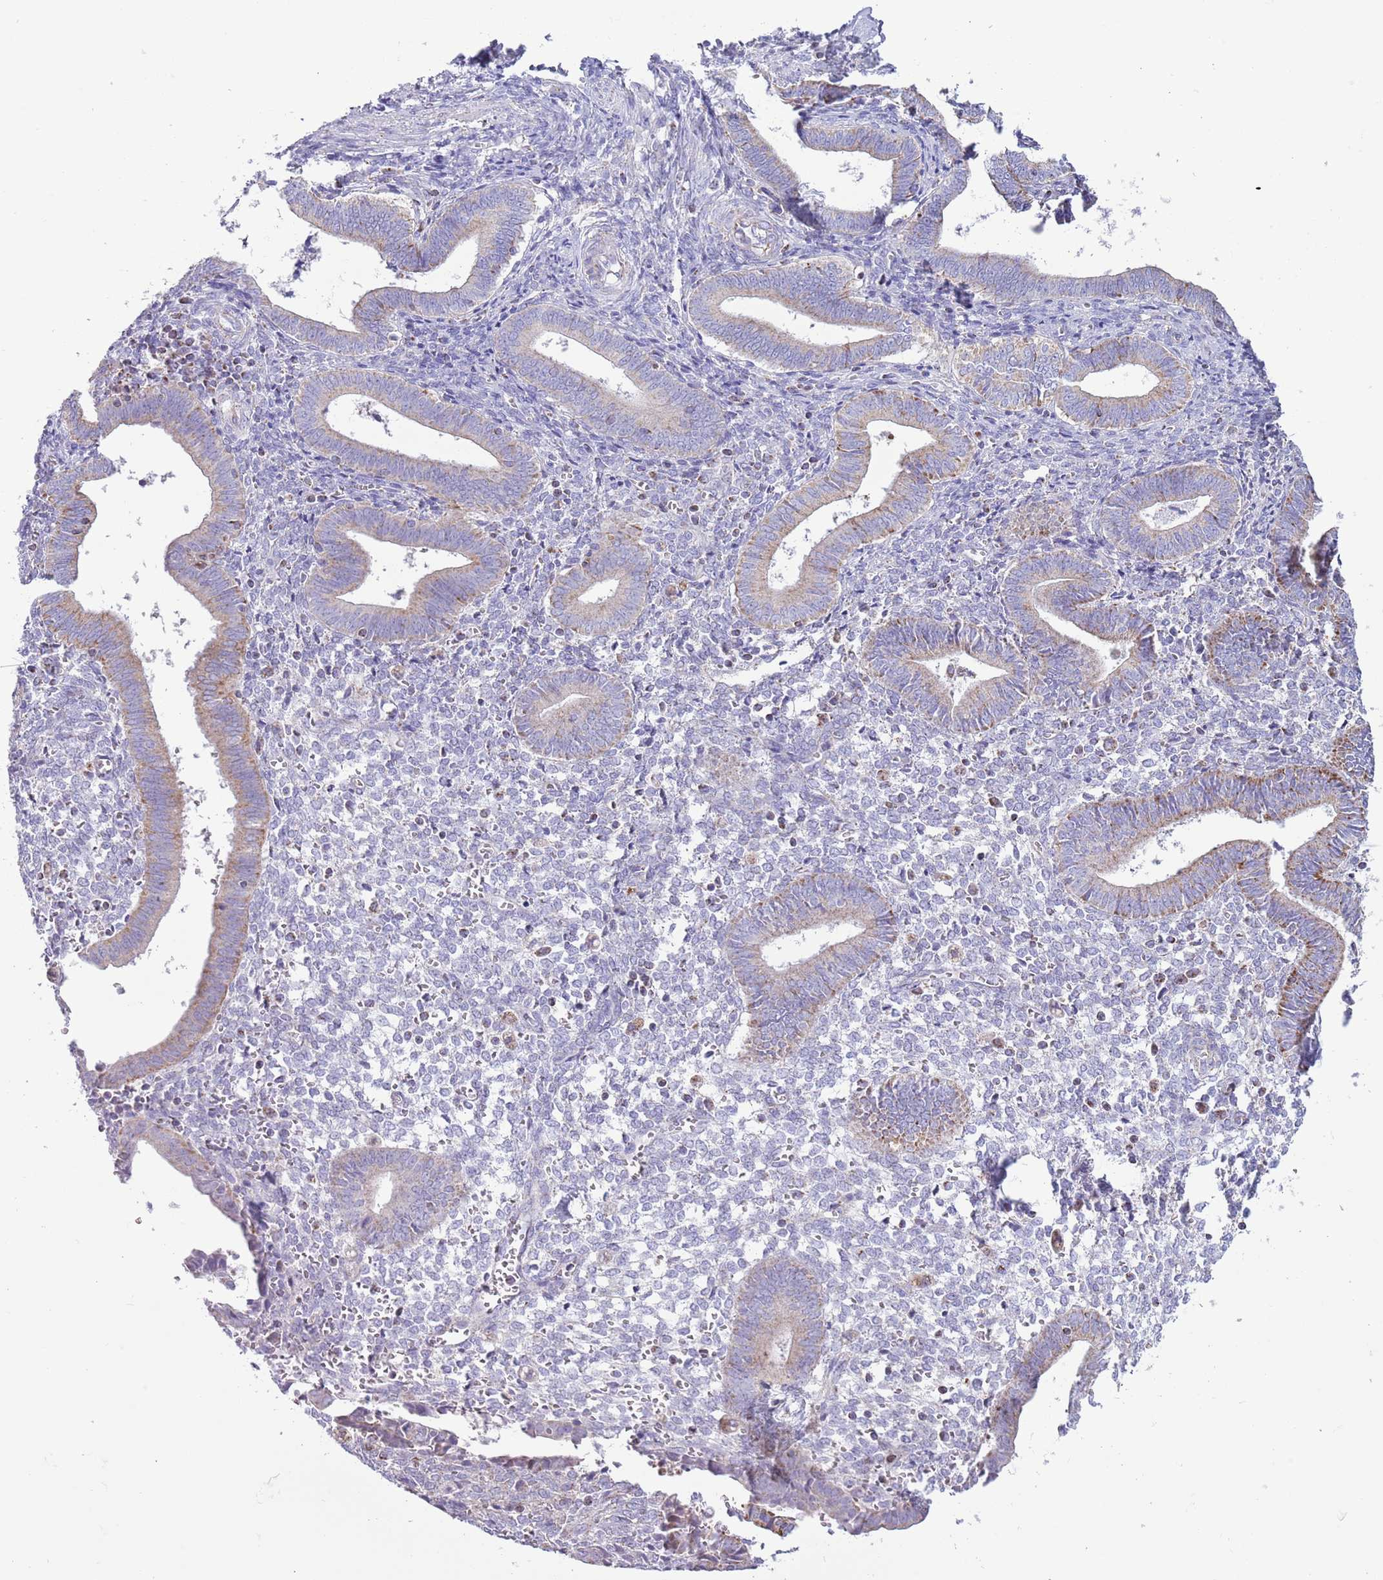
{"staining": {"intensity": "negative", "quantity": "none", "location": "none"}, "tissue": "endometrium", "cell_type": "Cells in endometrial stroma", "image_type": "normal", "snomed": [{"axis": "morphology", "description": "Normal tissue, NOS"}, {"axis": "topography", "description": "Other"}, {"axis": "topography", "description": "Endometrium"}], "caption": "An image of endometrium stained for a protein displays no brown staining in cells in endometrial stroma.", "gene": "ATP6V1B1", "patient": {"sex": "female", "age": 44}}